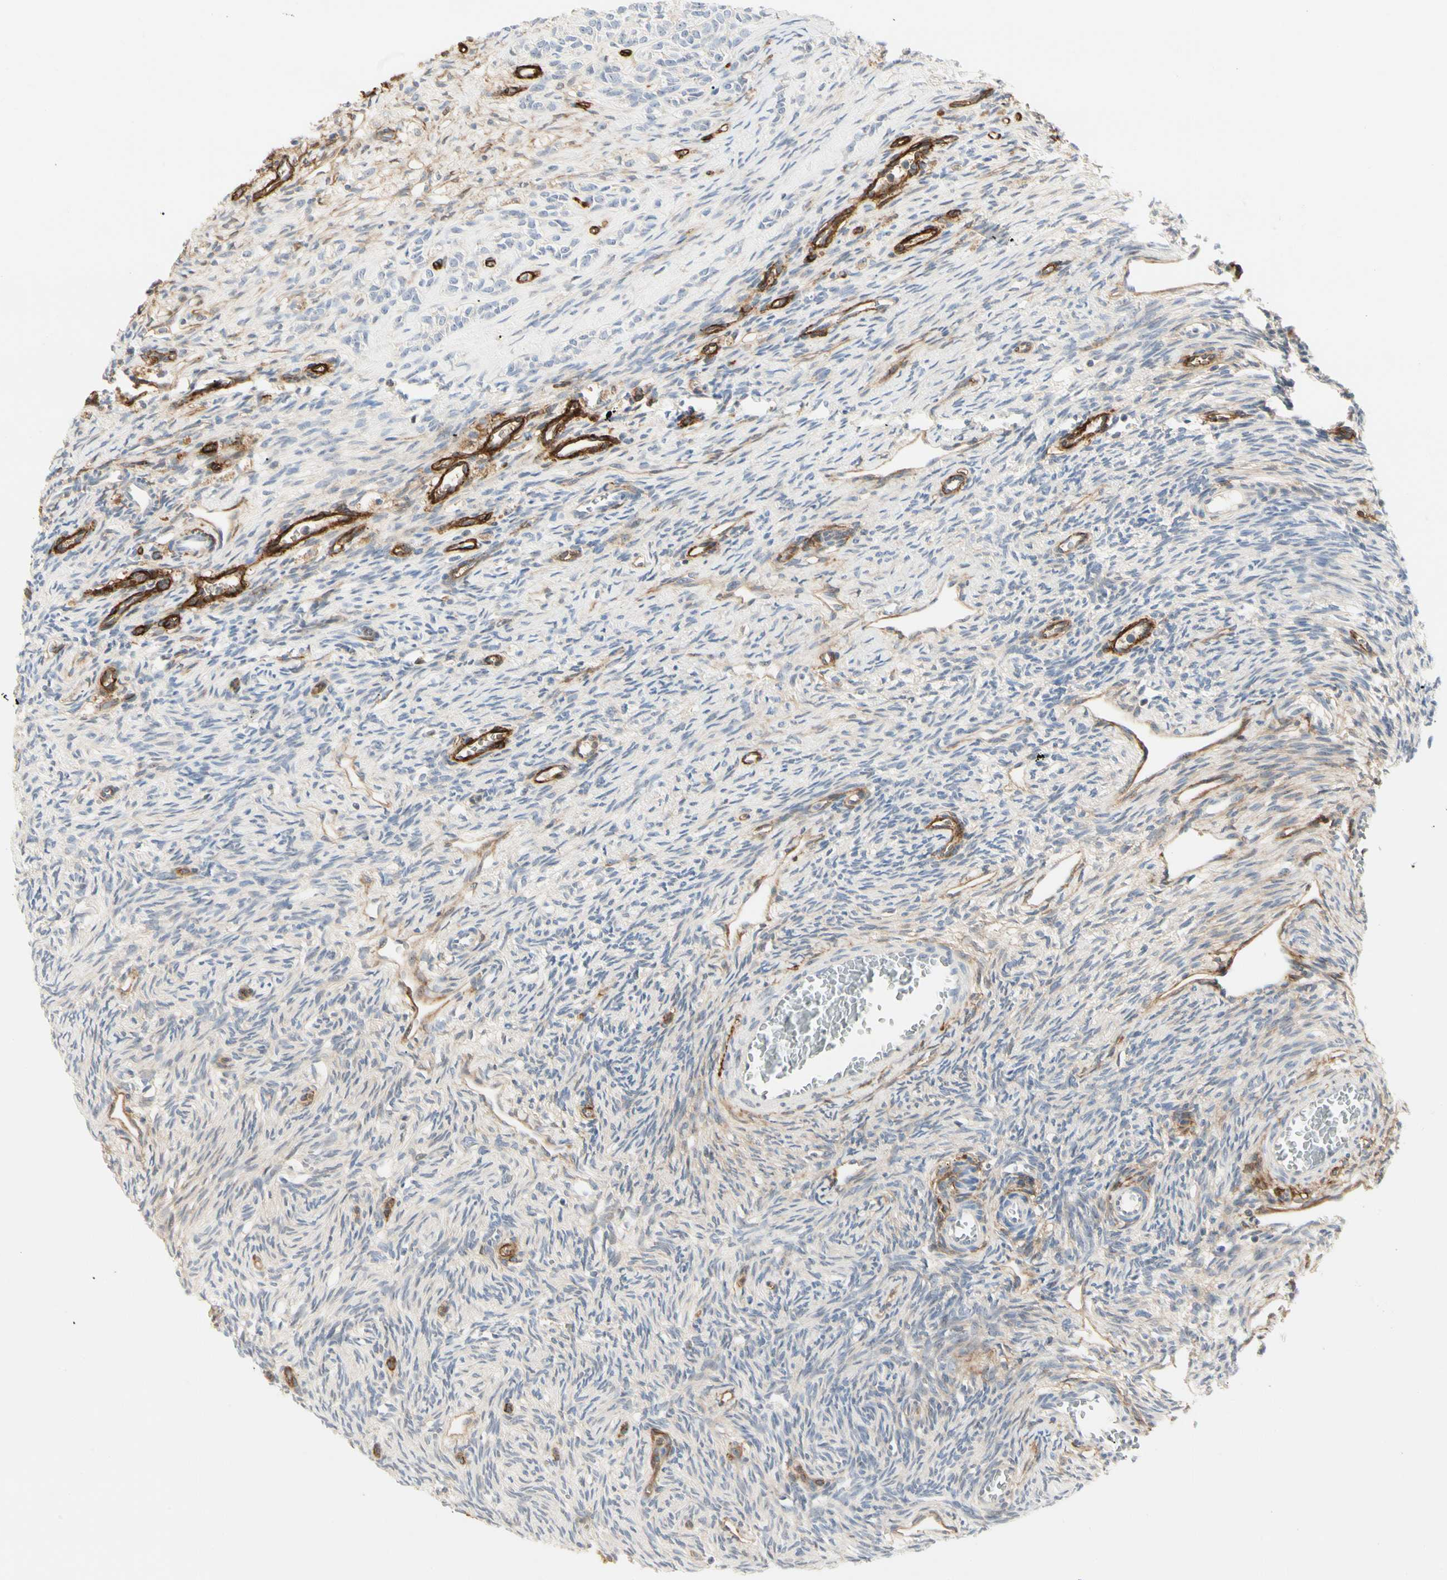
{"staining": {"intensity": "negative", "quantity": "none", "location": "none"}, "tissue": "ovary", "cell_type": "Ovarian stroma cells", "image_type": "normal", "snomed": [{"axis": "morphology", "description": "Normal tissue, NOS"}, {"axis": "topography", "description": "Ovary"}], "caption": "The micrograph displays no staining of ovarian stroma cells in normal ovary. (Brightfield microscopy of DAB IHC at high magnification).", "gene": "GGT5", "patient": {"sex": "female", "age": 33}}